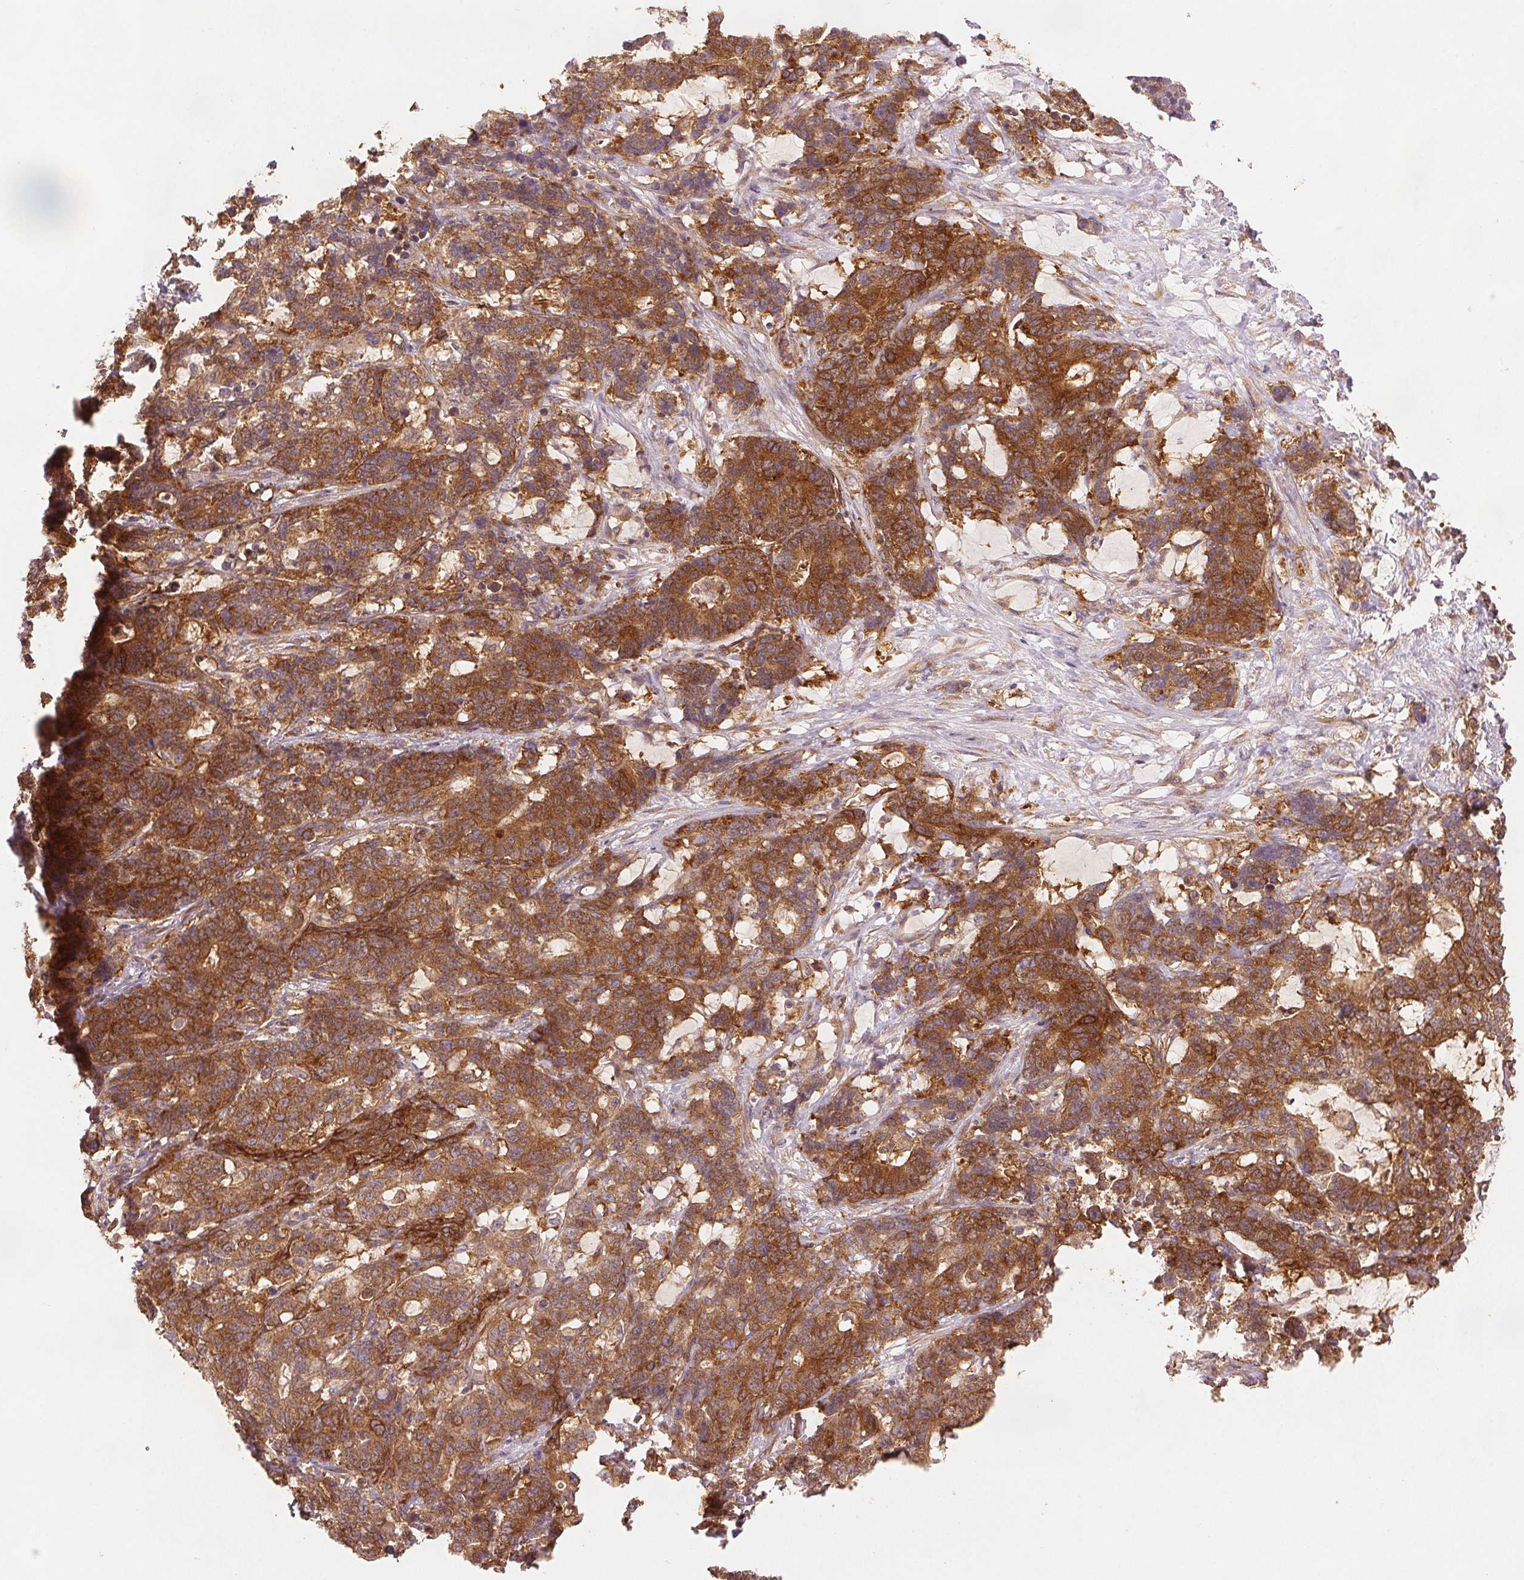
{"staining": {"intensity": "moderate", "quantity": ">75%", "location": "cytoplasmic/membranous"}, "tissue": "stomach cancer", "cell_type": "Tumor cells", "image_type": "cancer", "snomed": [{"axis": "morphology", "description": "Normal tissue, NOS"}, {"axis": "morphology", "description": "Adenocarcinoma, NOS"}, {"axis": "topography", "description": "Stomach"}], "caption": "A high-resolution micrograph shows immunohistochemistry (IHC) staining of stomach cancer (adenocarcinoma), which shows moderate cytoplasmic/membranous staining in approximately >75% of tumor cells. (IHC, brightfield microscopy, high magnification).", "gene": "DIAPH2", "patient": {"sex": "female", "age": 64}}